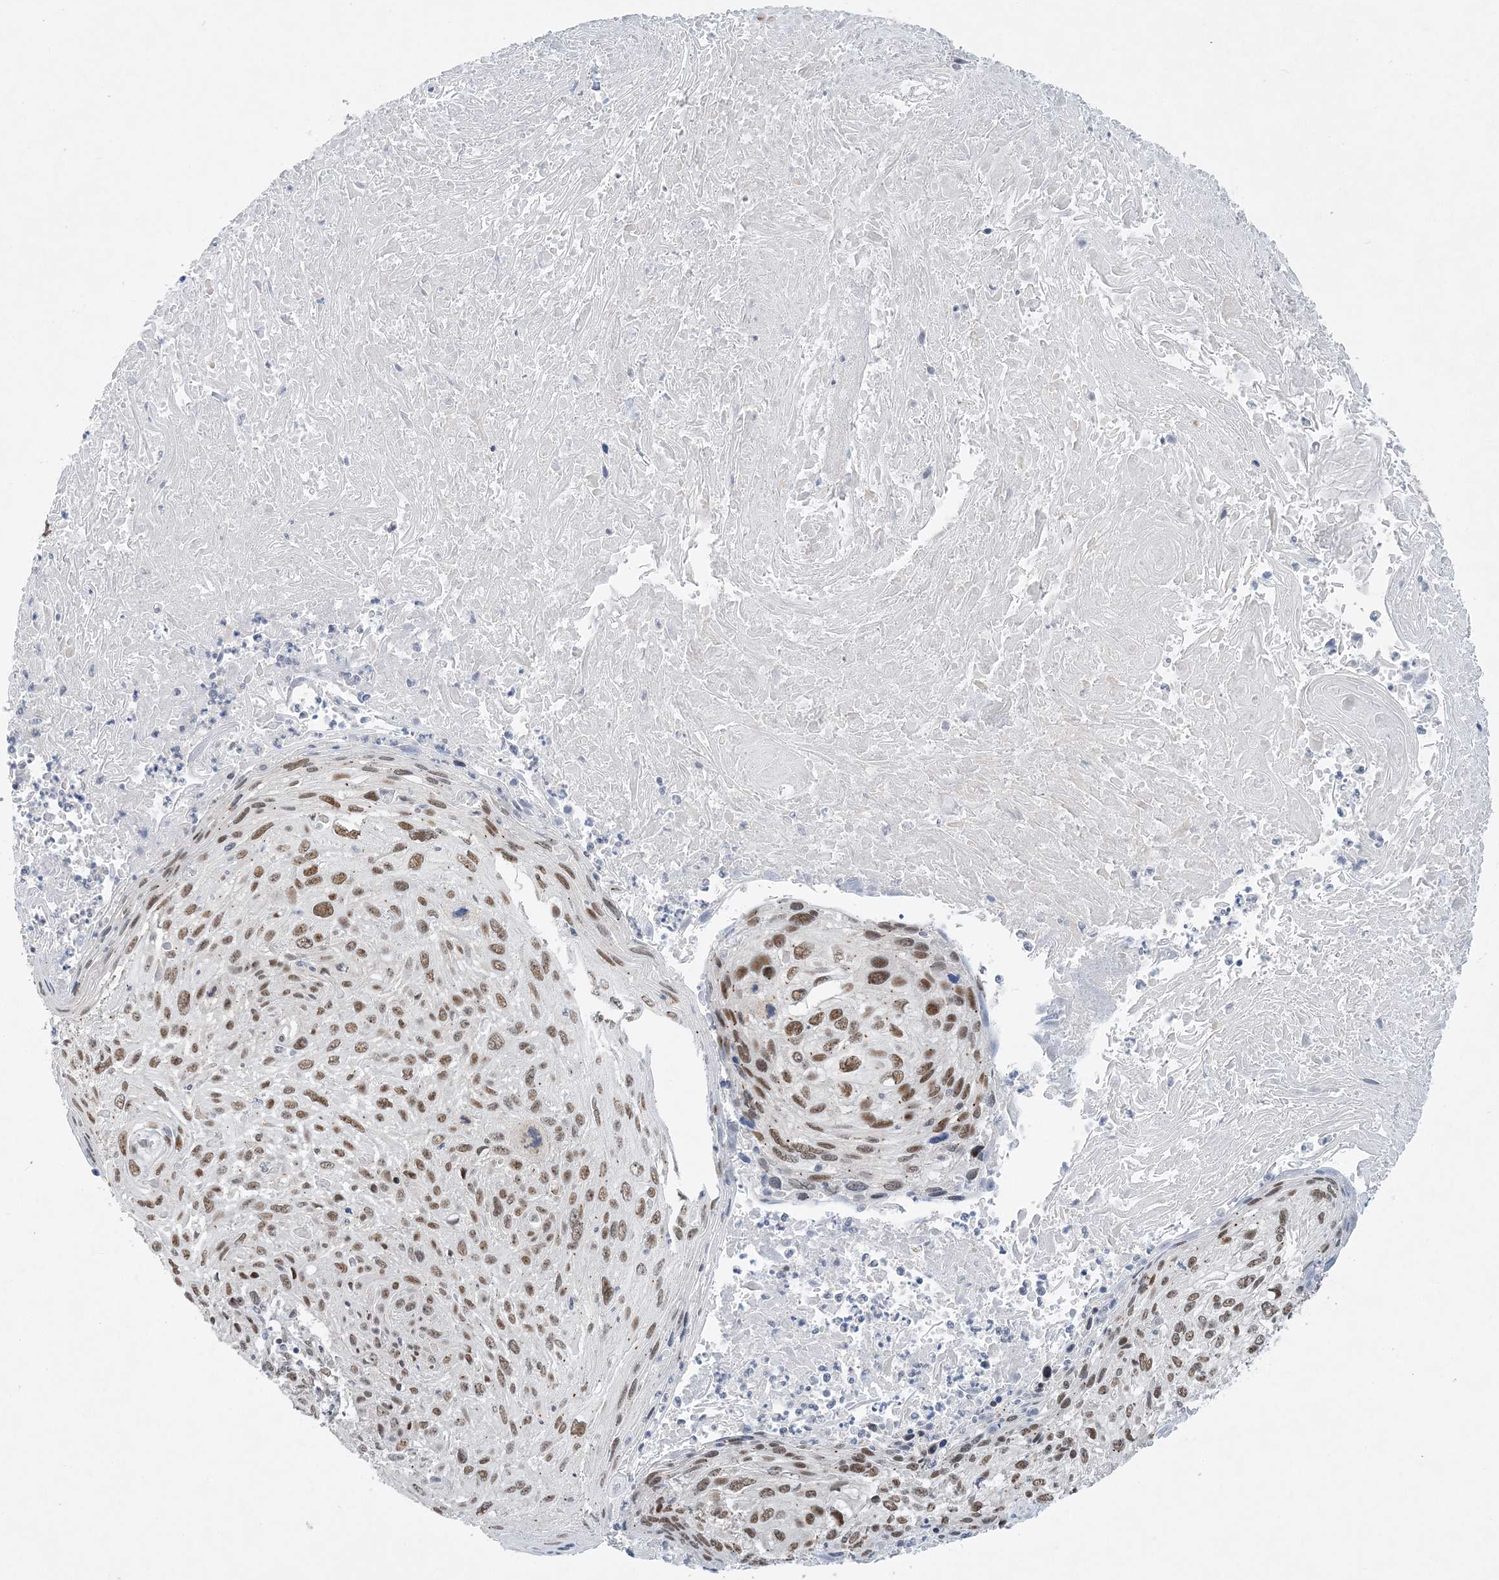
{"staining": {"intensity": "moderate", "quantity": ">75%", "location": "nuclear"}, "tissue": "cervical cancer", "cell_type": "Tumor cells", "image_type": "cancer", "snomed": [{"axis": "morphology", "description": "Squamous cell carcinoma, NOS"}, {"axis": "topography", "description": "Cervix"}], "caption": "Immunohistochemistry photomicrograph of neoplastic tissue: cervical cancer (squamous cell carcinoma) stained using immunohistochemistry (IHC) displays medium levels of moderate protein expression localized specifically in the nuclear of tumor cells, appearing as a nuclear brown color.", "gene": "WAC", "patient": {"sex": "female", "age": 51}}